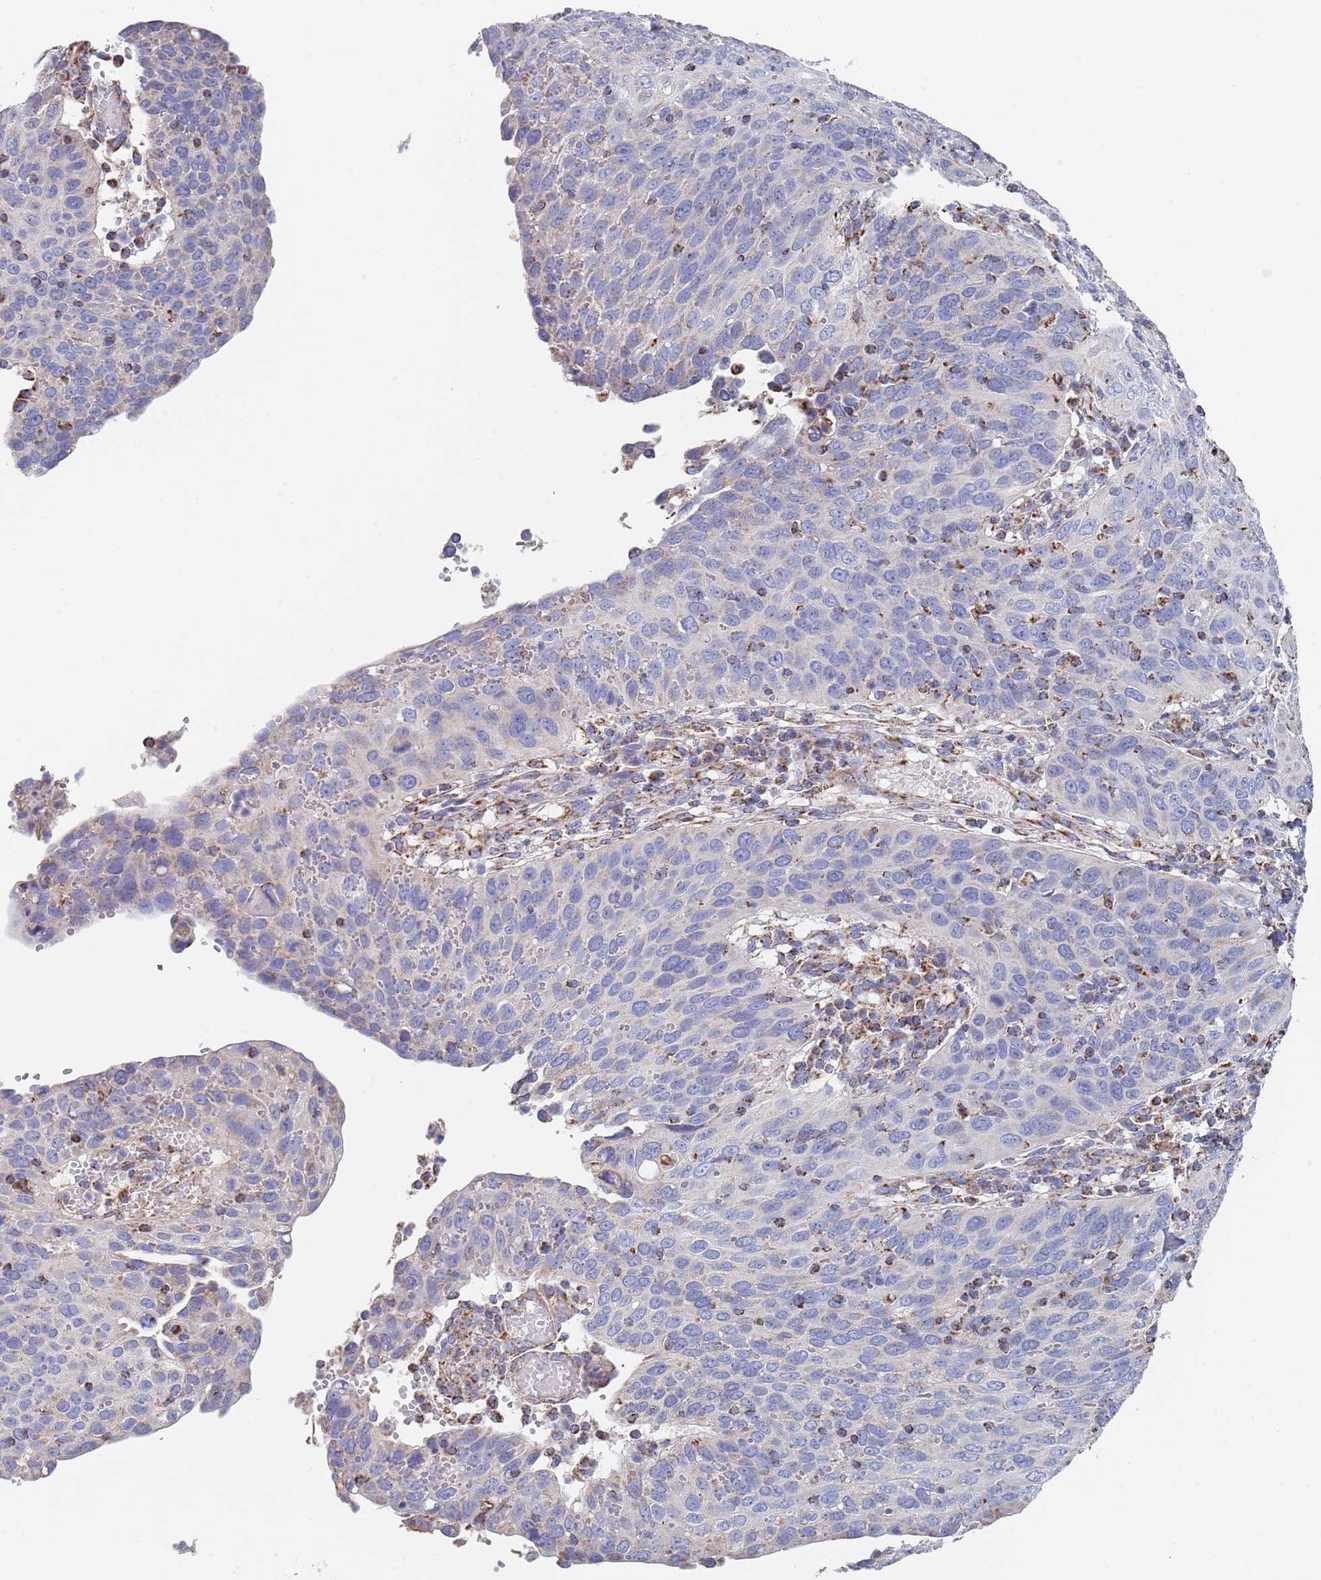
{"staining": {"intensity": "negative", "quantity": "none", "location": "none"}, "tissue": "cervical cancer", "cell_type": "Tumor cells", "image_type": "cancer", "snomed": [{"axis": "morphology", "description": "Squamous cell carcinoma, NOS"}, {"axis": "topography", "description": "Cervix"}], "caption": "High magnification brightfield microscopy of squamous cell carcinoma (cervical) stained with DAB (brown) and counterstained with hematoxylin (blue): tumor cells show no significant expression.", "gene": "PGP", "patient": {"sex": "female", "age": 36}}